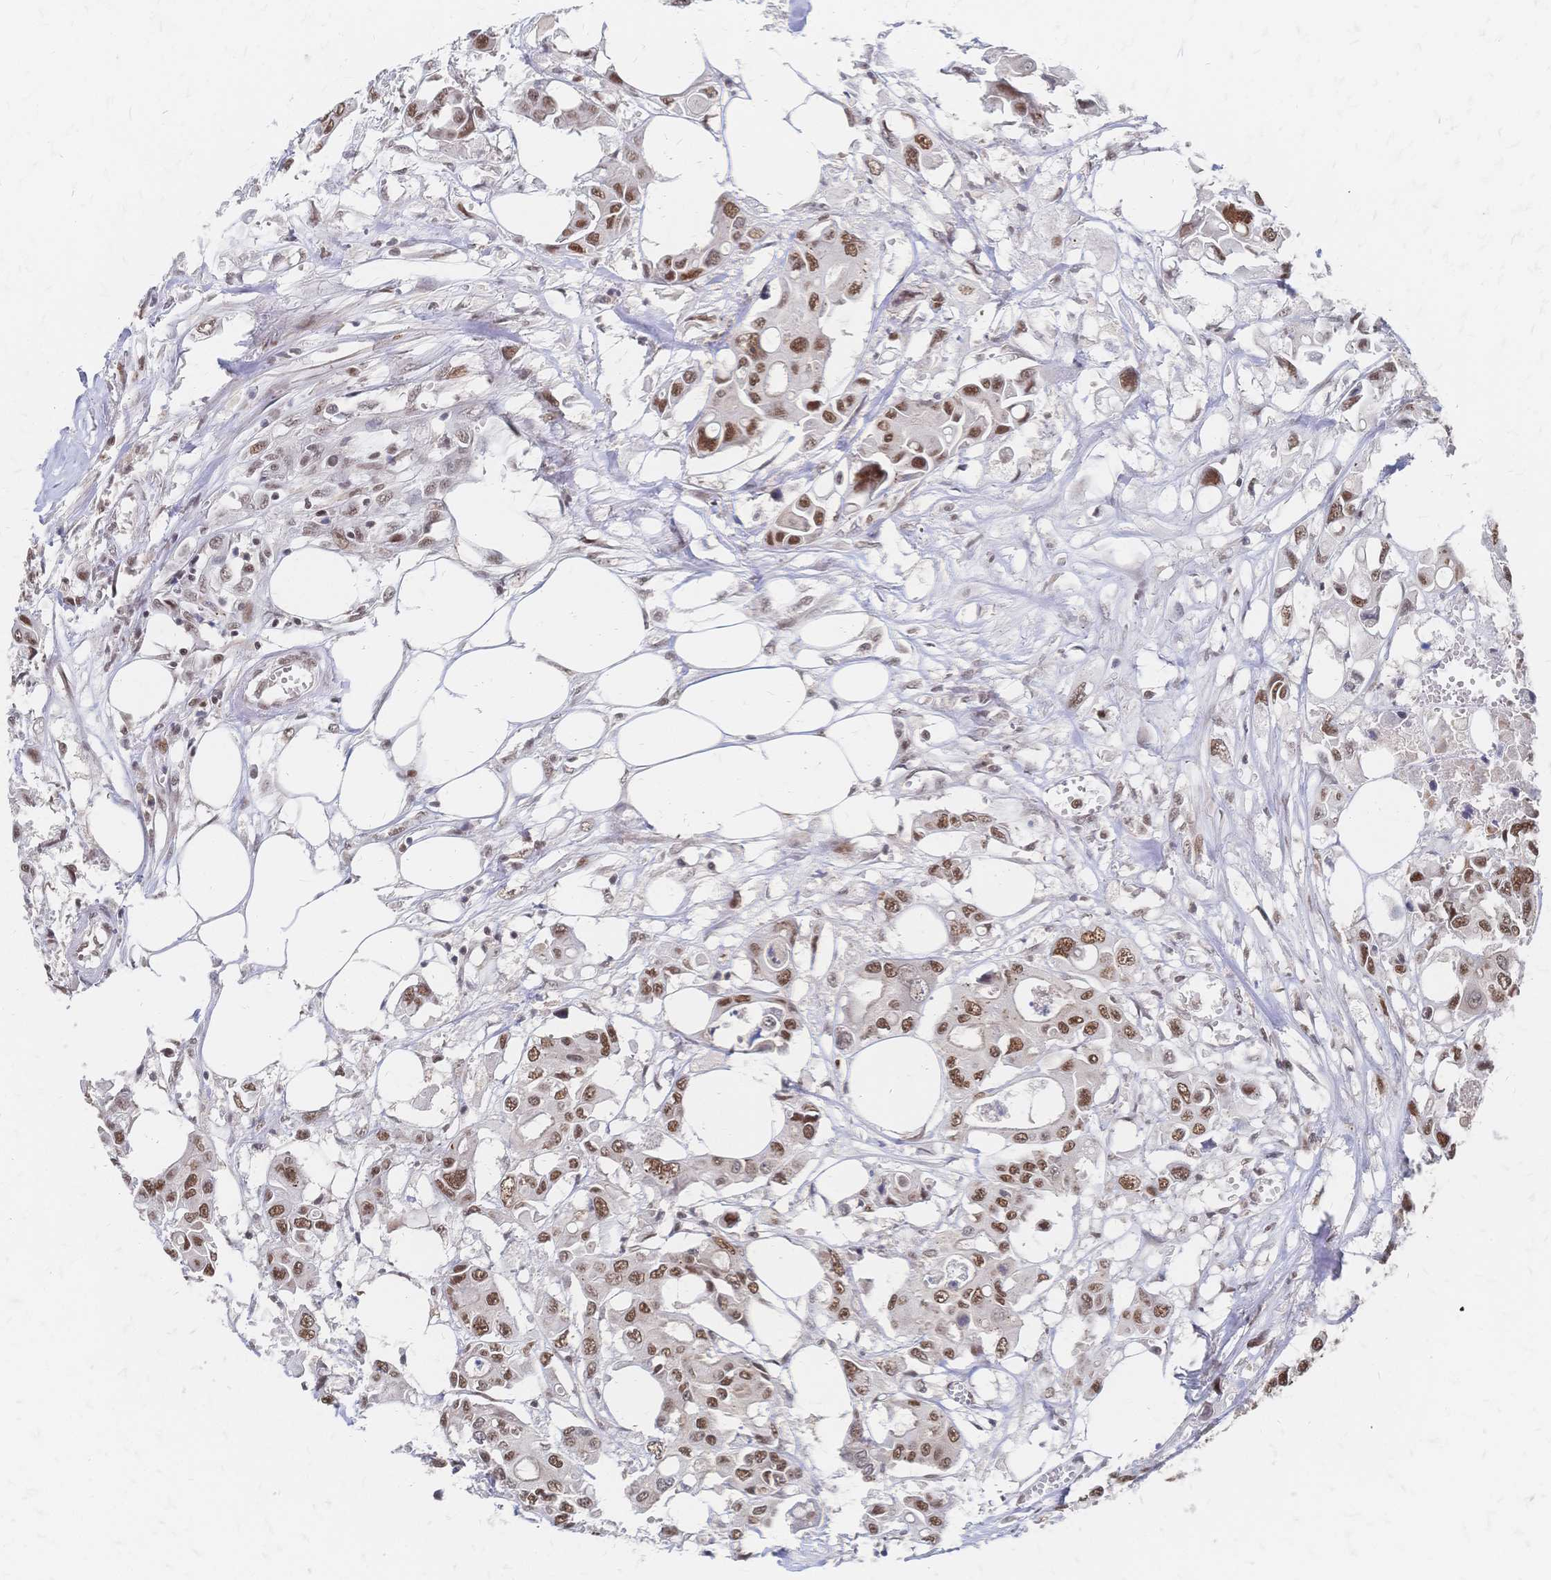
{"staining": {"intensity": "moderate", "quantity": ">75%", "location": "nuclear"}, "tissue": "colorectal cancer", "cell_type": "Tumor cells", "image_type": "cancer", "snomed": [{"axis": "morphology", "description": "Adenocarcinoma, NOS"}, {"axis": "topography", "description": "Colon"}], "caption": "An IHC histopathology image of neoplastic tissue is shown. Protein staining in brown labels moderate nuclear positivity in adenocarcinoma (colorectal) within tumor cells.", "gene": "NELFA", "patient": {"sex": "male", "age": 77}}